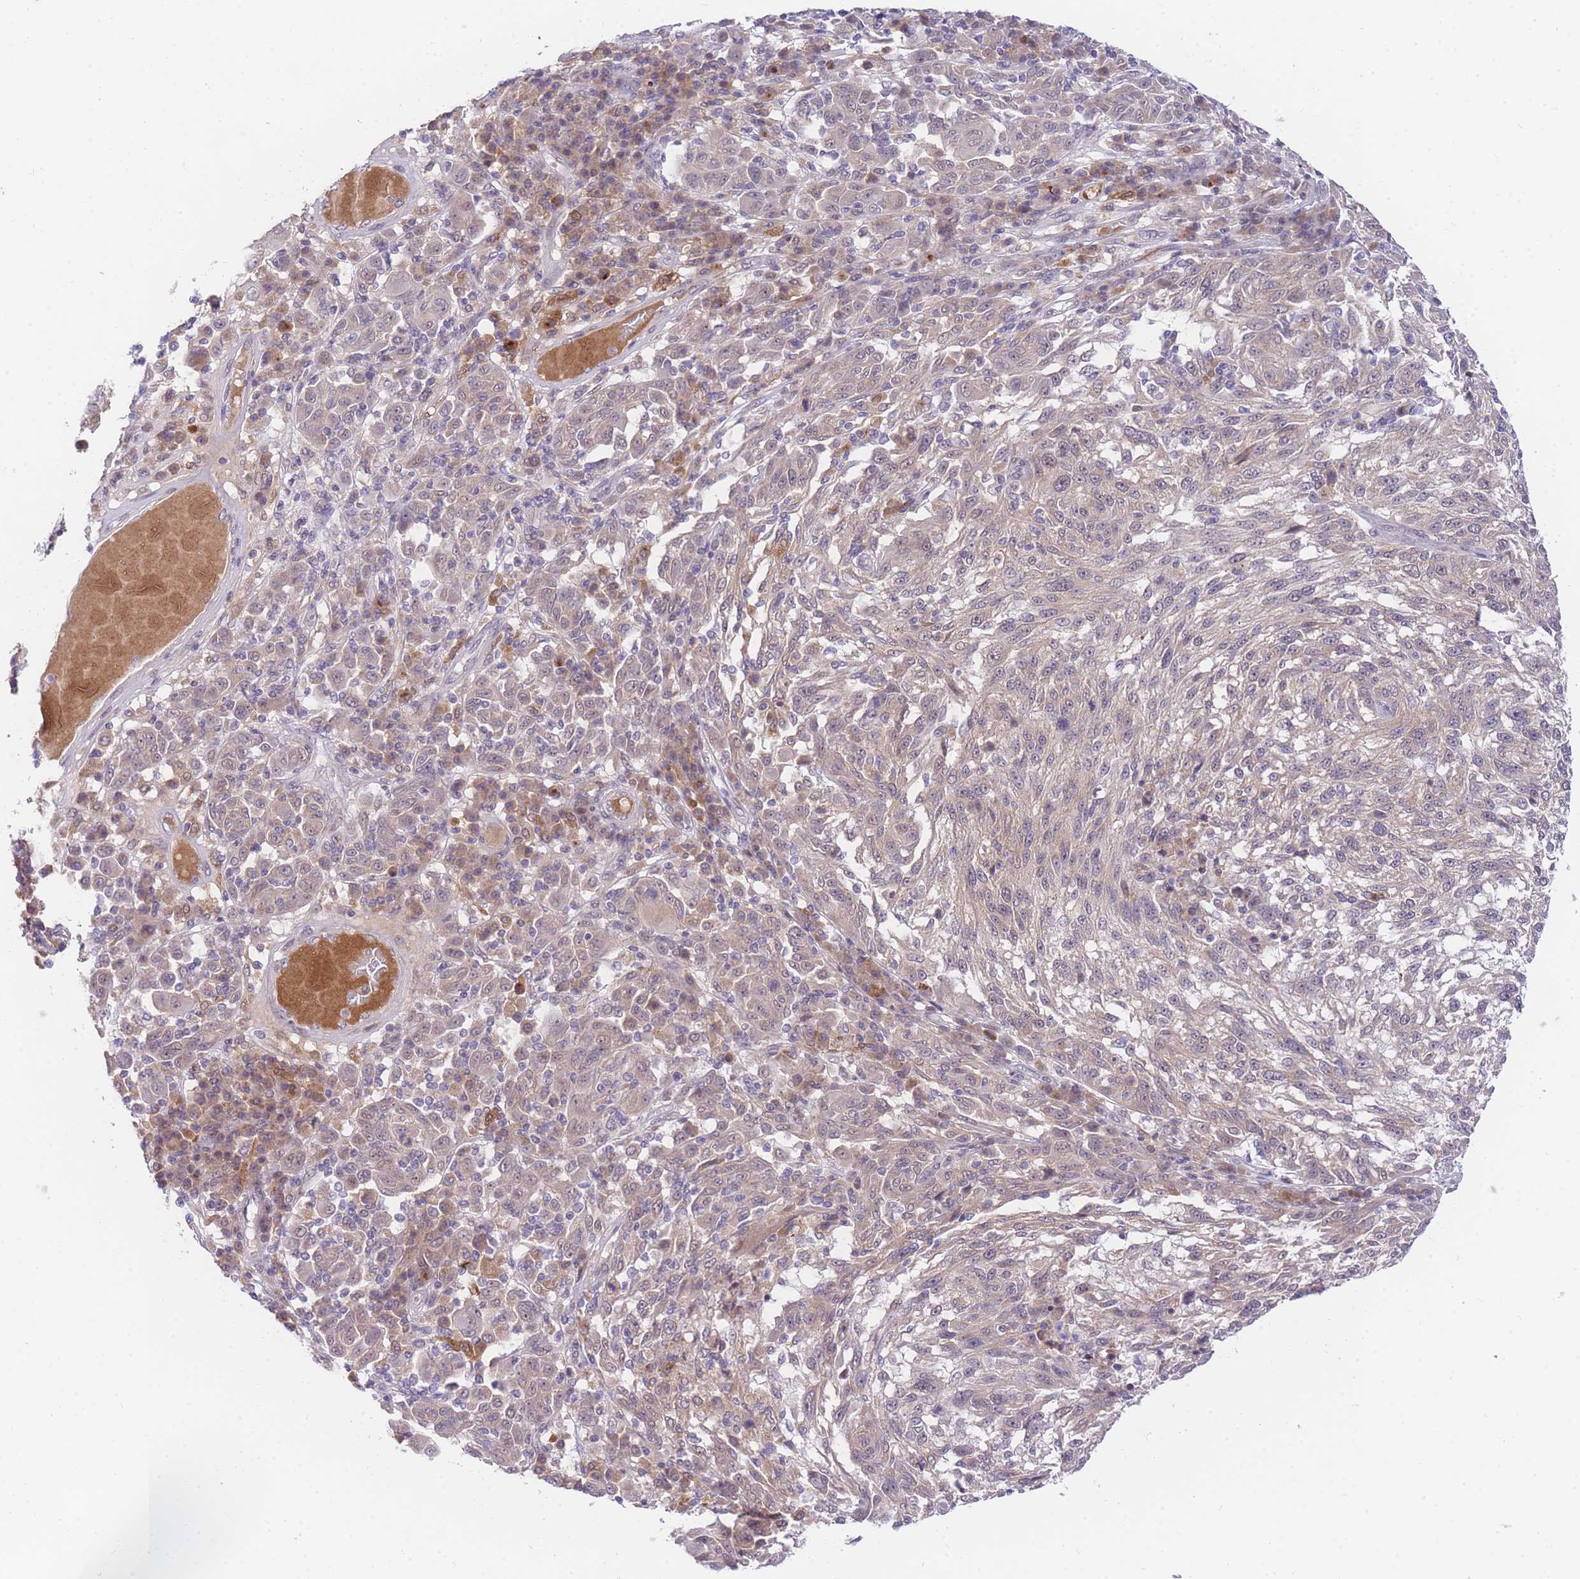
{"staining": {"intensity": "weak", "quantity": "25%-75%", "location": "cytoplasmic/membranous"}, "tissue": "melanoma", "cell_type": "Tumor cells", "image_type": "cancer", "snomed": [{"axis": "morphology", "description": "Malignant melanoma, NOS"}, {"axis": "topography", "description": "Skin"}], "caption": "Melanoma stained for a protein (brown) shows weak cytoplasmic/membranous positive positivity in approximately 25%-75% of tumor cells.", "gene": "SLC25A33", "patient": {"sex": "male", "age": 53}}